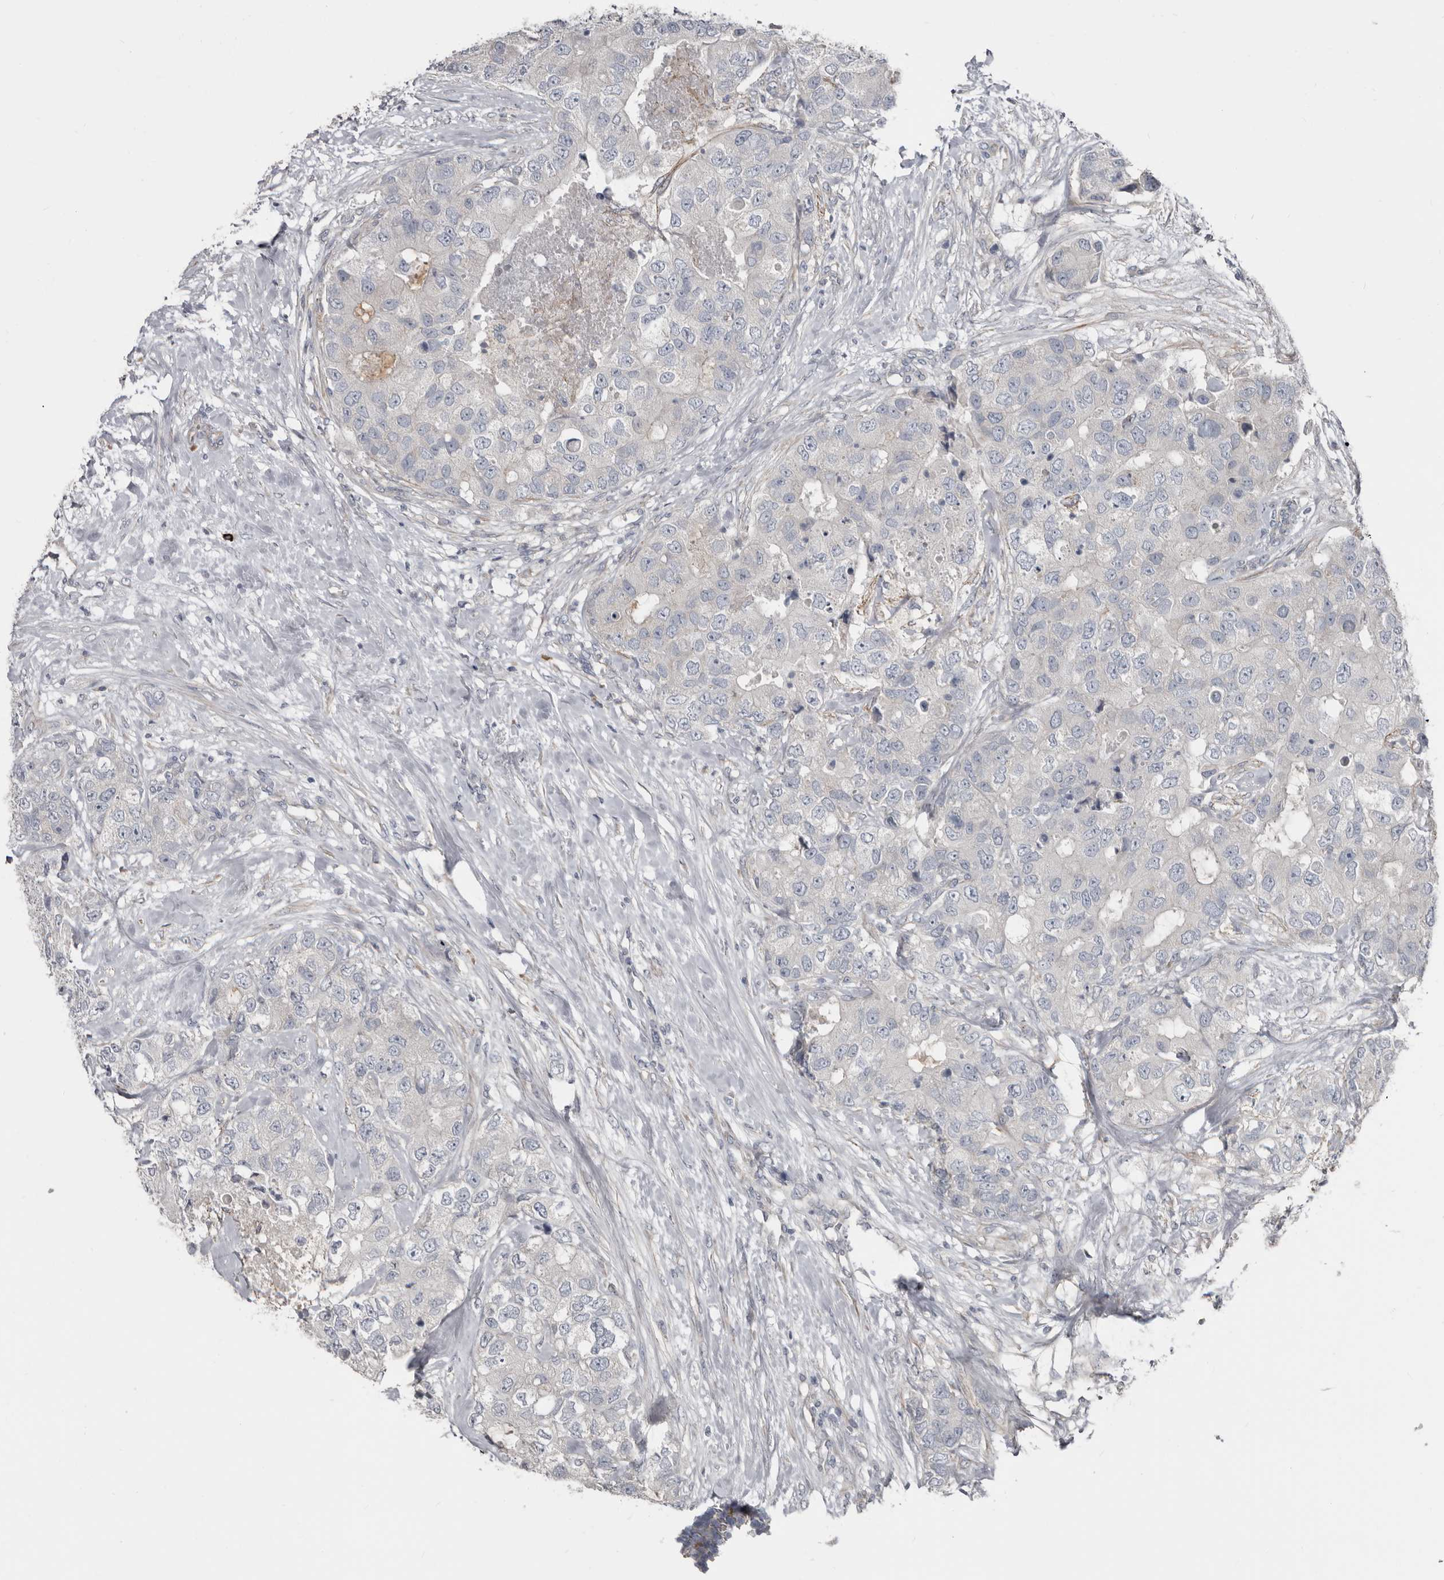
{"staining": {"intensity": "negative", "quantity": "none", "location": "none"}, "tissue": "breast cancer", "cell_type": "Tumor cells", "image_type": "cancer", "snomed": [{"axis": "morphology", "description": "Duct carcinoma"}, {"axis": "topography", "description": "Breast"}], "caption": "Breast infiltrating ductal carcinoma was stained to show a protein in brown. There is no significant expression in tumor cells. Brightfield microscopy of immunohistochemistry stained with DAB (brown) and hematoxylin (blue), captured at high magnification.", "gene": "ZNF114", "patient": {"sex": "female", "age": 62}}